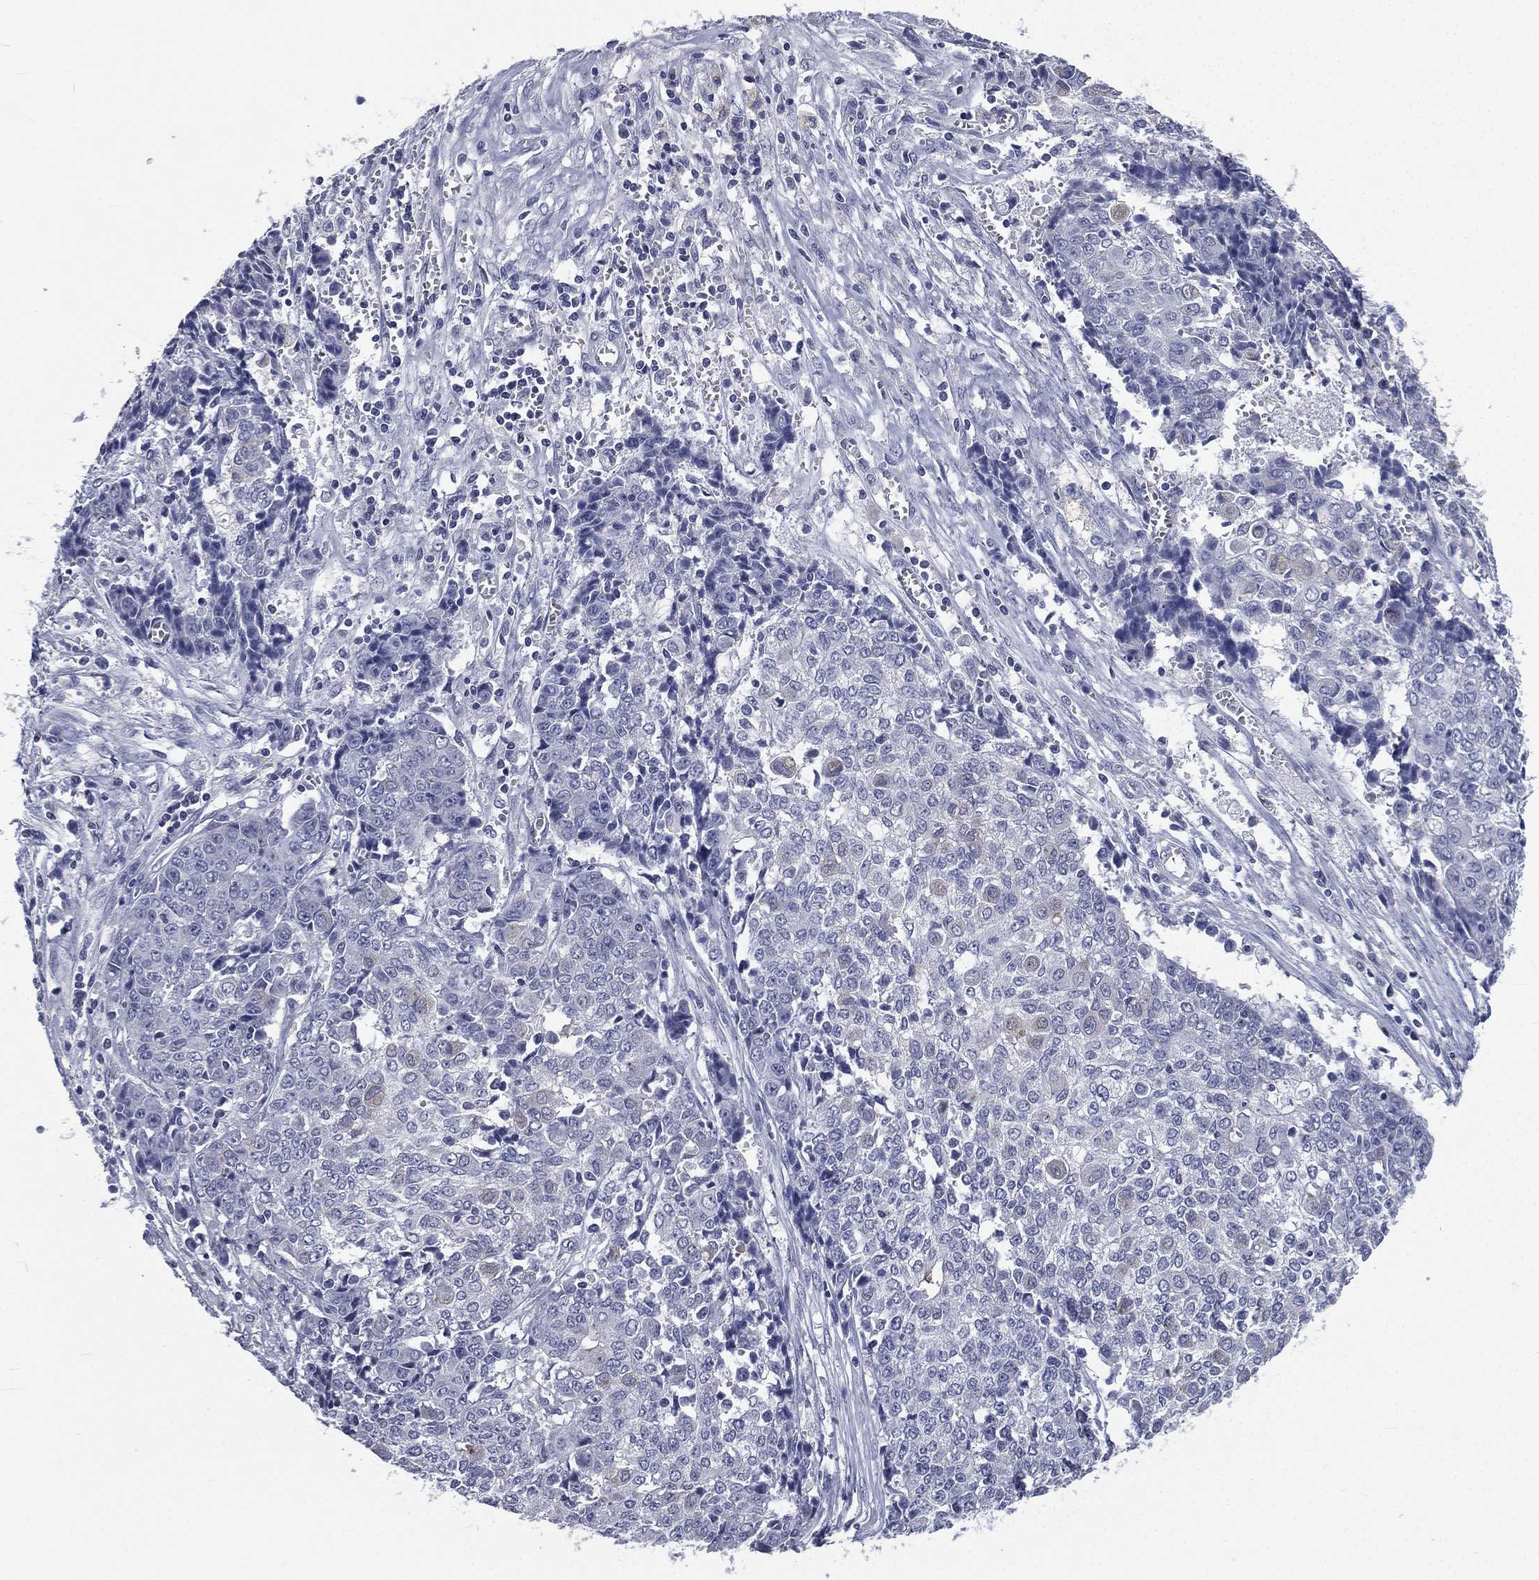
{"staining": {"intensity": "negative", "quantity": "none", "location": "none"}, "tissue": "ovarian cancer", "cell_type": "Tumor cells", "image_type": "cancer", "snomed": [{"axis": "morphology", "description": "Carcinoma, endometroid"}, {"axis": "topography", "description": "Ovary"}], "caption": "This is a photomicrograph of immunohistochemistry staining of ovarian cancer, which shows no expression in tumor cells.", "gene": "IFT27", "patient": {"sex": "female", "age": 42}}